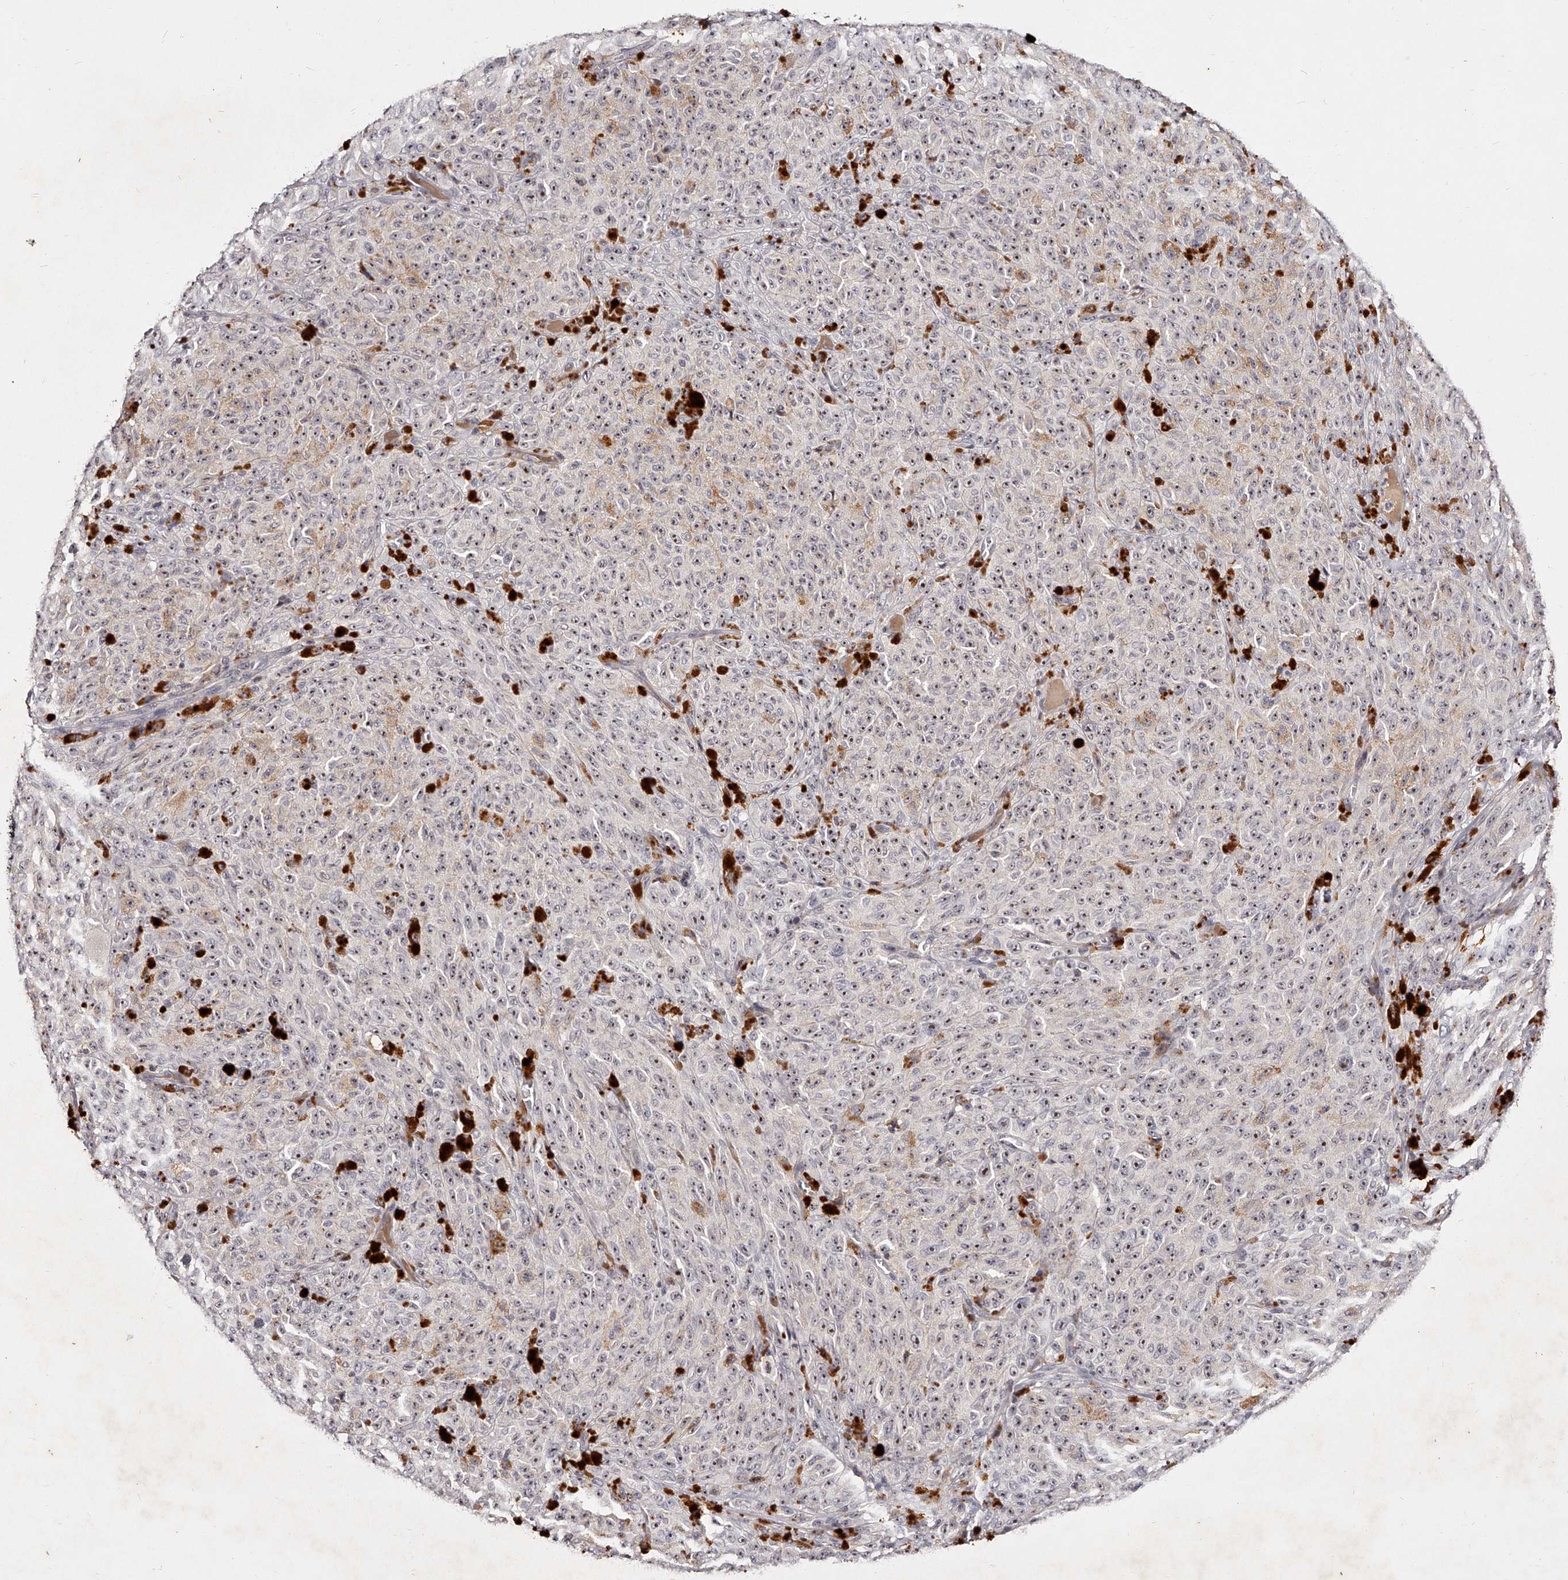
{"staining": {"intensity": "weak", "quantity": ">75%", "location": "nuclear"}, "tissue": "melanoma", "cell_type": "Tumor cells", "image_type": "cancer", "snomed": [{"axis": "morphology", "description": "Malignant melanoma, NOS"}, {"axis": "topography", "description": "Skin"}], "caption": "Melanoma tissue reveals weak nuclear staining in approximately >75% of tumor cells", "gene": "PHACTR1", "patient": {"sex": "female", "age": 82}}